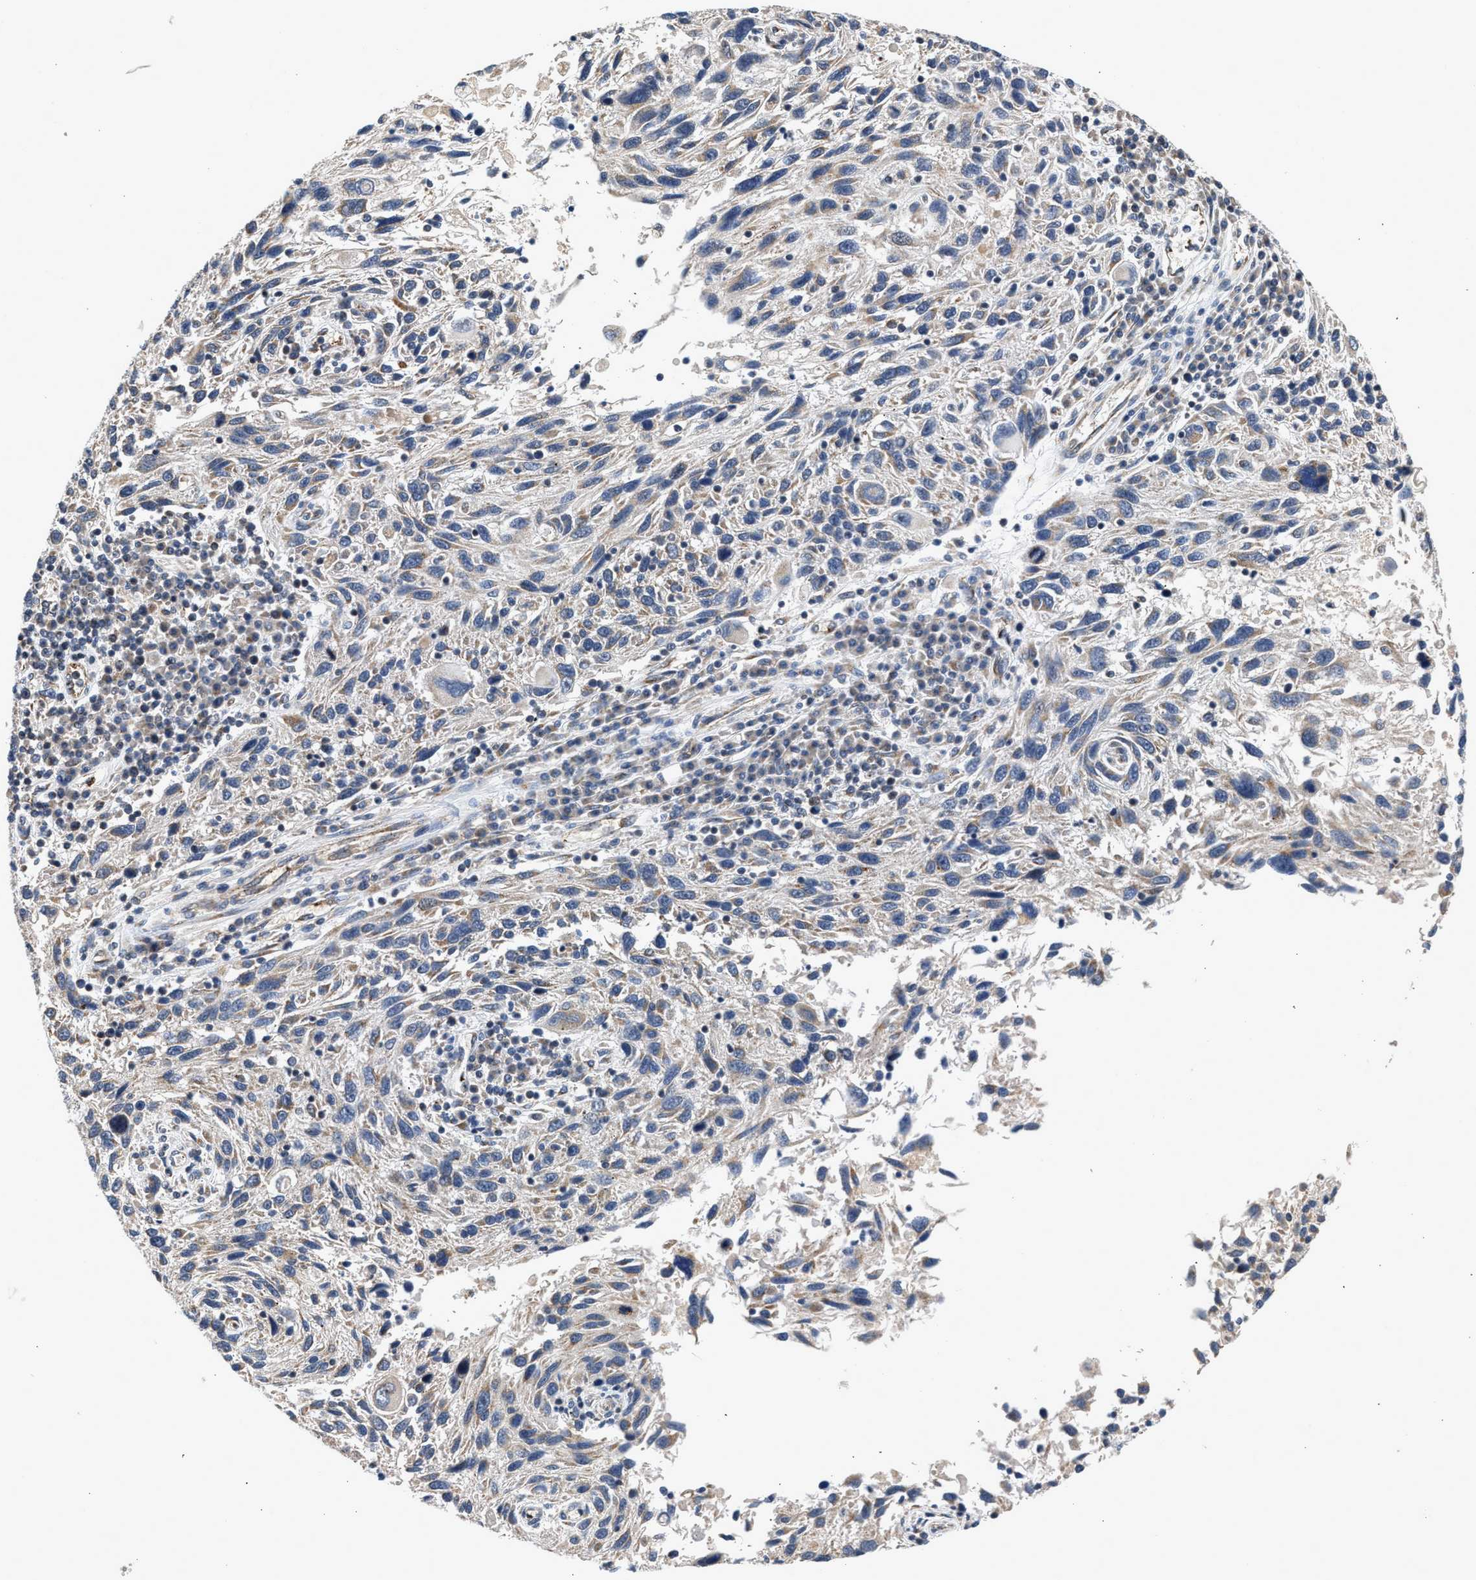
{"staining": {"intensity": "weak", "quantity": "<25%", "location": "cytoplasmic/membranous"}, "tissue": "melanoma", "cell_type": "Tumor cells", "image_type": "cancer", "snomed": [{"axis": "morphology", "description": "Malignant melanoma, NOS"}, {"axis": "topography", "description": "Skin"}], "caption": "A micrograph of melanoma stained for a protein shows no brown staining in tumor cells.", "gene": "PIM1", "patient": {"sex": "male", "age": 53}}